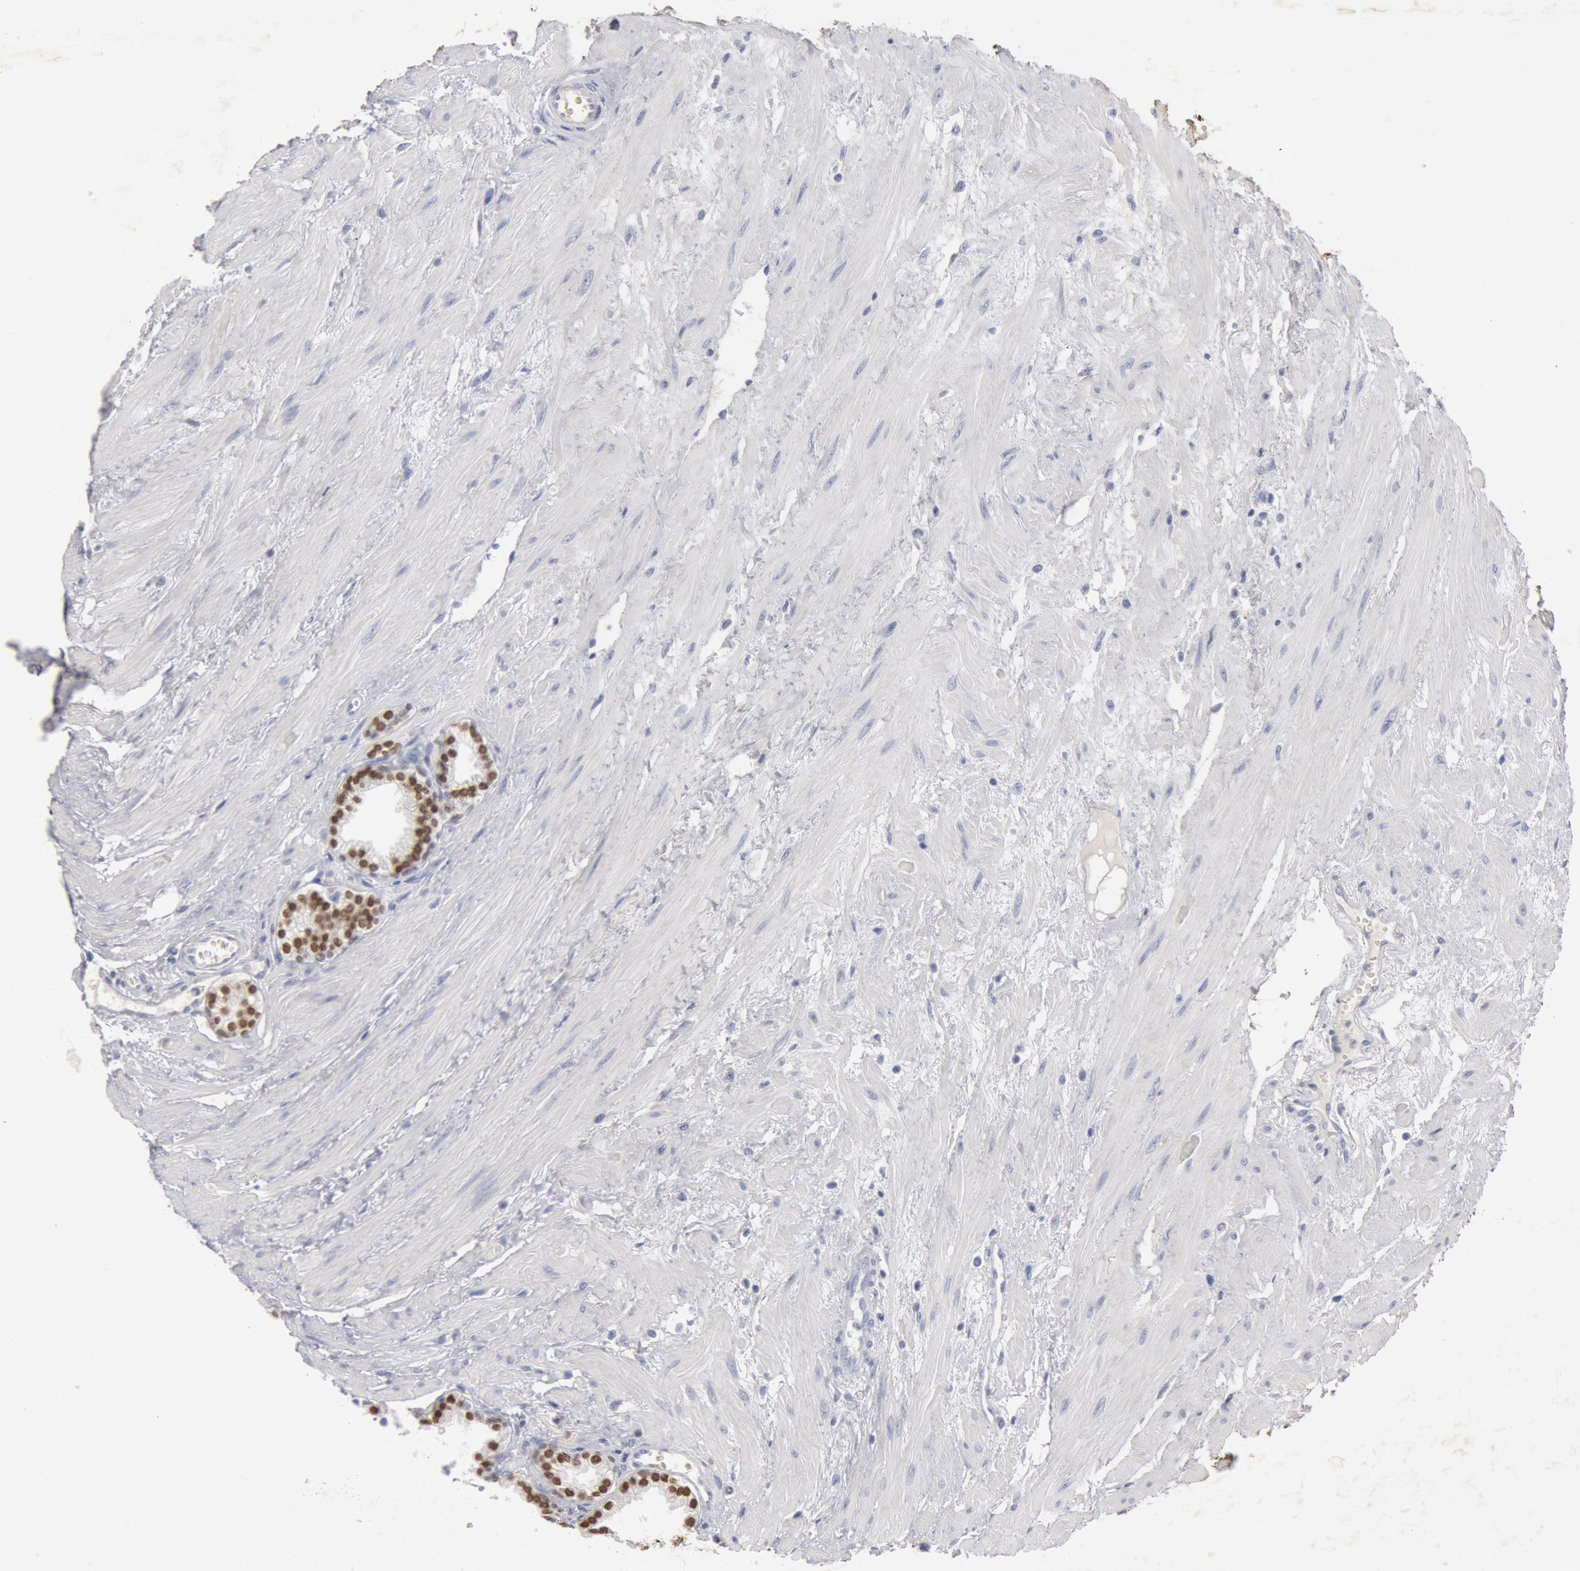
{"staining": {"intensity": "moderate", "quantity": ">75%", "location": "nuclear"}, "tissue": "prostate", "cell_type": "Glandular cells", "image_type": "normal", "snomed": [{"axis": "morphology", "description": "Normal tissue, NOS"}, {"axis": "topography", "description": "Prostate"}], "caption": "Prostate stained with DAB immunohistochemistry displays medium levels of moderate nuclear expression in about >75% of glandular cells.", "gene": "FOXA2", "patient": {"sex": "male", "age": 64}}